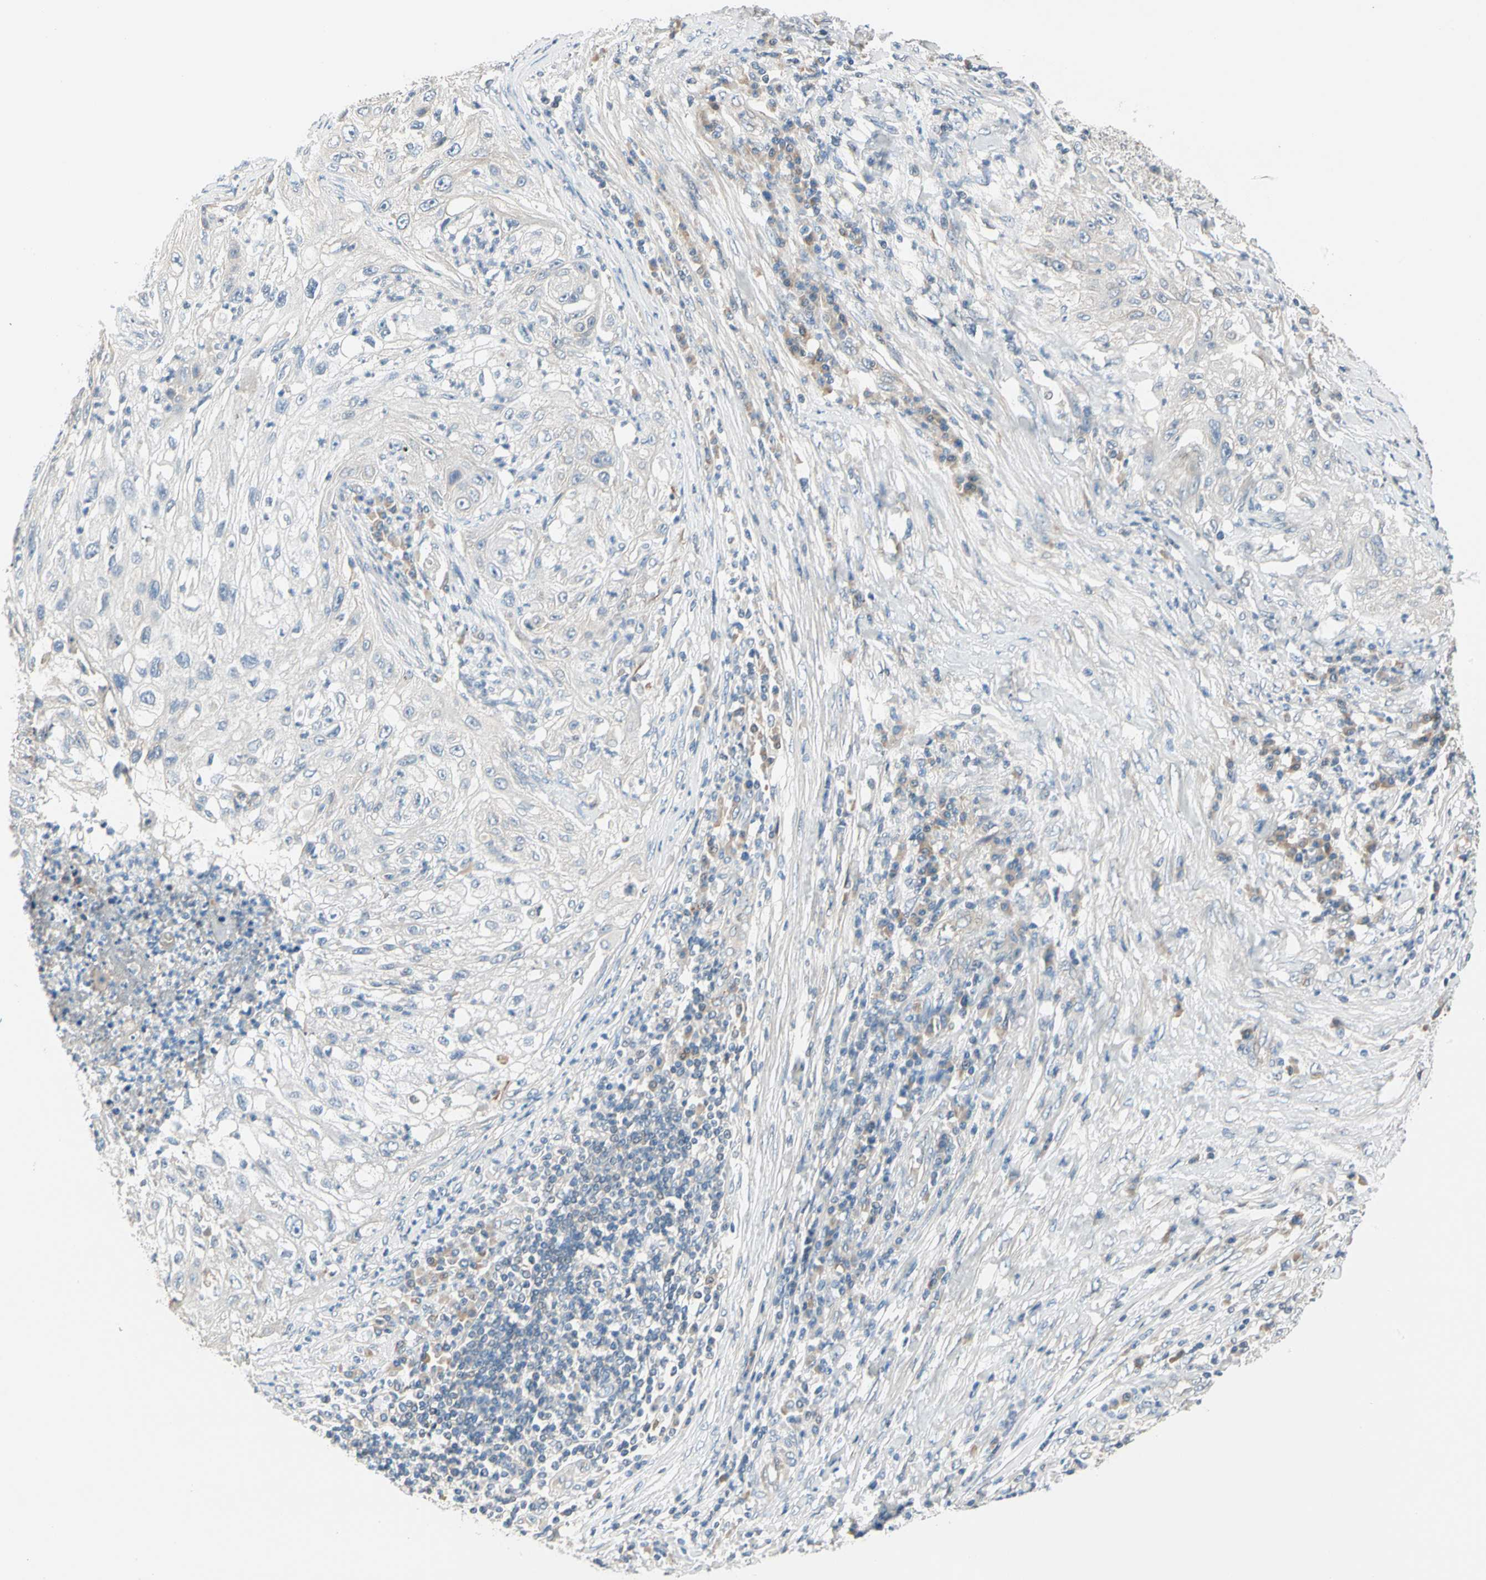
{"staining": {"intensity": "negative", "quantity": "none", "location": "none"}, "tissue": "lung cancer", "cell_type": "Tumor cells", "image_type": "cancer", "snomed": [{"axis": "morphology", "description": "Inflammation, NOS"}, {"axis": "morphology", "description": "Squamous cell carcinoma, NOS"}, {"axis": "topography", "description": "Lymph node"}, {"axis": "topography", "description": "Soft tissue"}, {"axis": "topography", "description": "Lung"}], "caption": "Squamous cell carcinoma (lung) was stained to show a protein in brown. There is no significant staining in tumor cells.", "gene": "GPR153", "patient": {"sex": "male", "age": 66}}